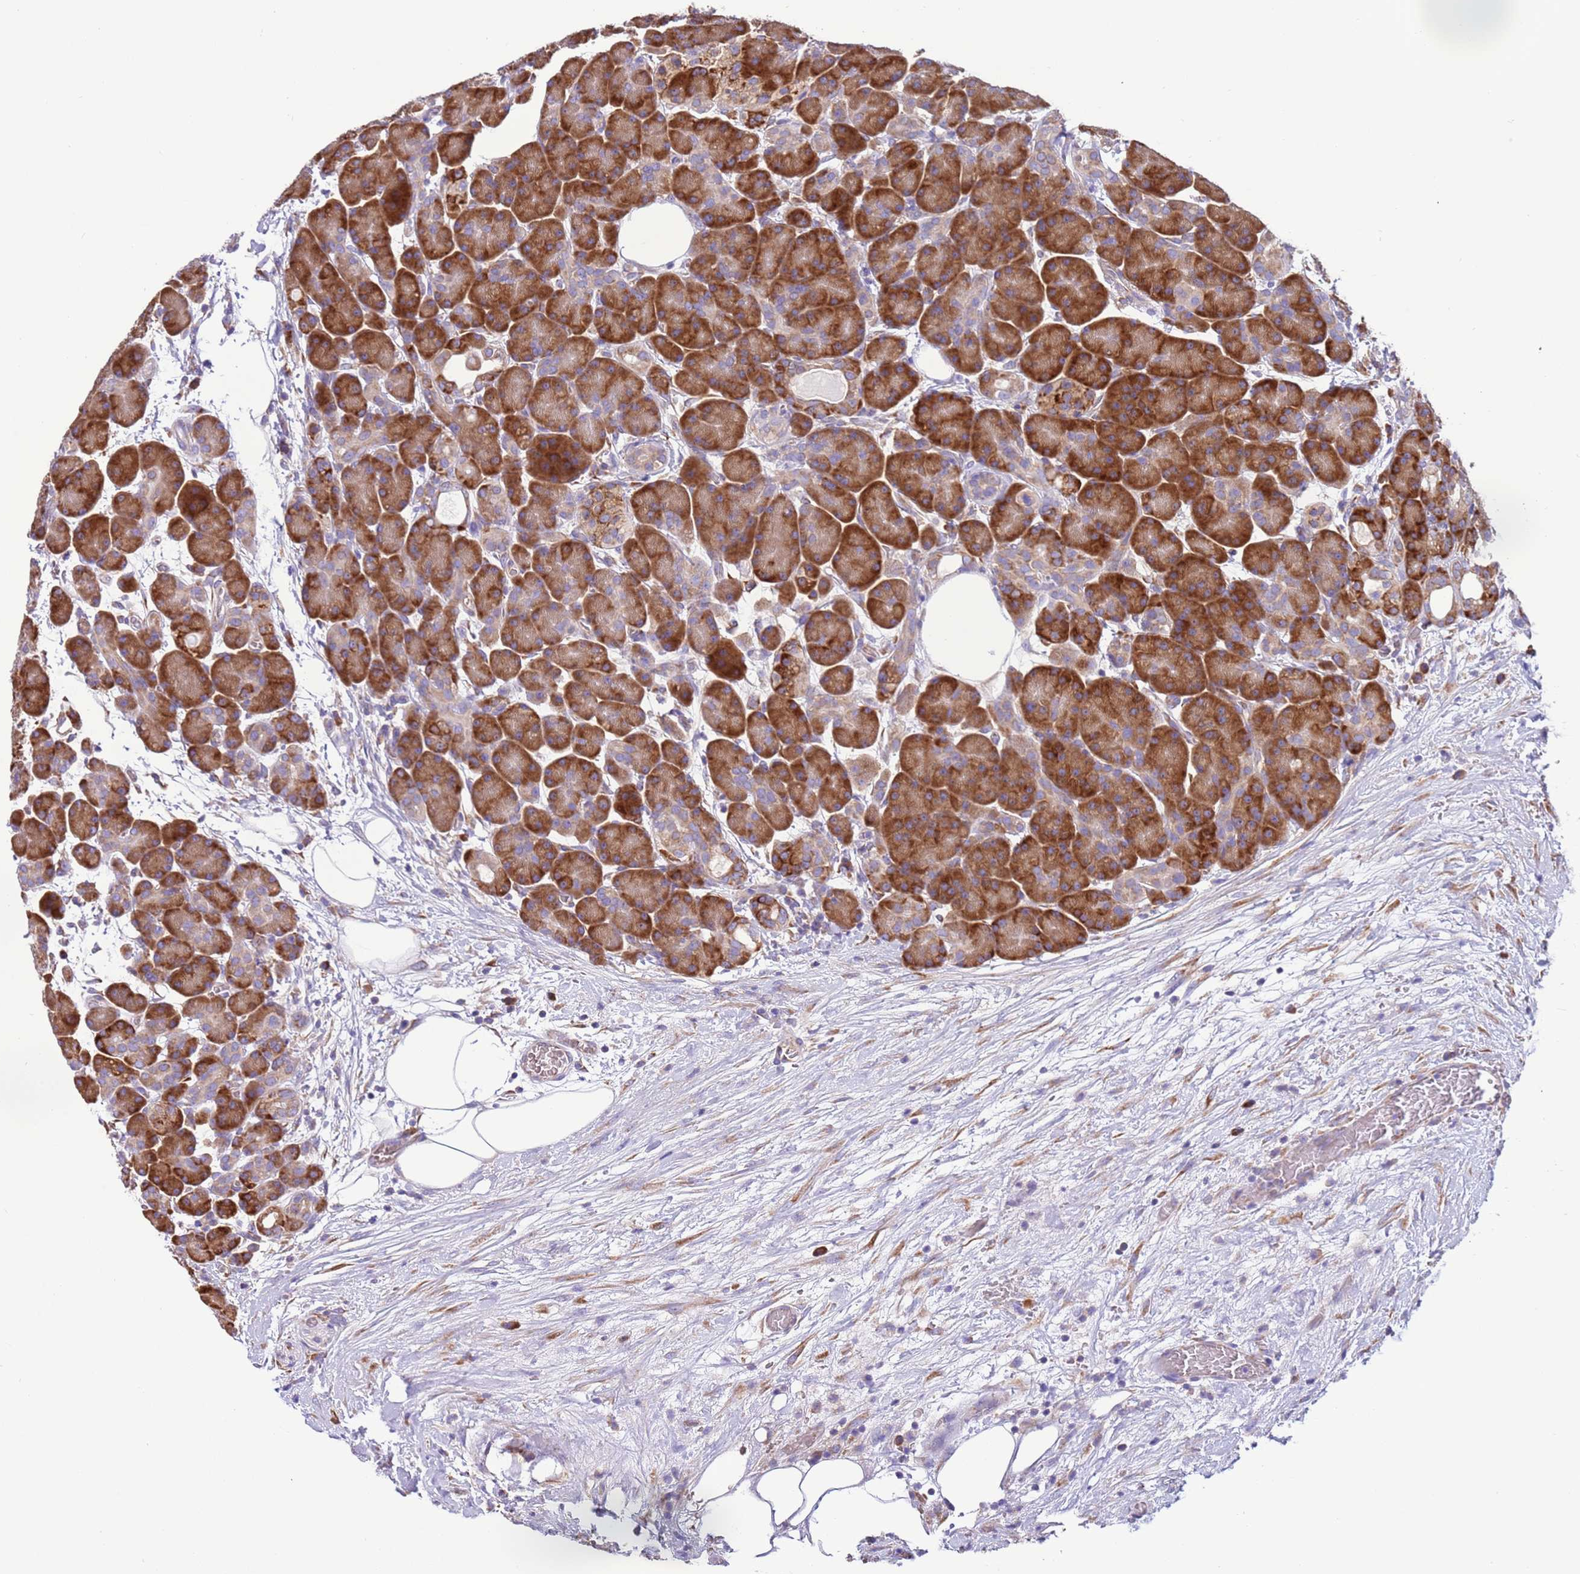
{"staining": {"intensity": "strong", "quantity": ">75%", "location": "cytoplasmic/membranous"}, "tissue": "pancreas", "cell_type": "Exocrine glandular cells", "image_type": "normal", "snomed": [{"axis": "morphology", "description": "Normal tissue, NOS"}, {"axis": "topography", "description": "Pancreas"}], "caption": "High-magnification brightfield microscopy of benign pancreas stained with DAB (3,3'-diaminobenzidine) (brown) and counterstained with hematoxylin (blue). exocrine glandular cells exhibit strong cytoplasmic/membranous positivity is present in approximately>75% of cells. (DAB (3,3'-diaminobenzidine) = brown stain, brightfield microscopy at high magnification).", "gene": "VARS1", "patient": {"sex": "male", "age": 63}}